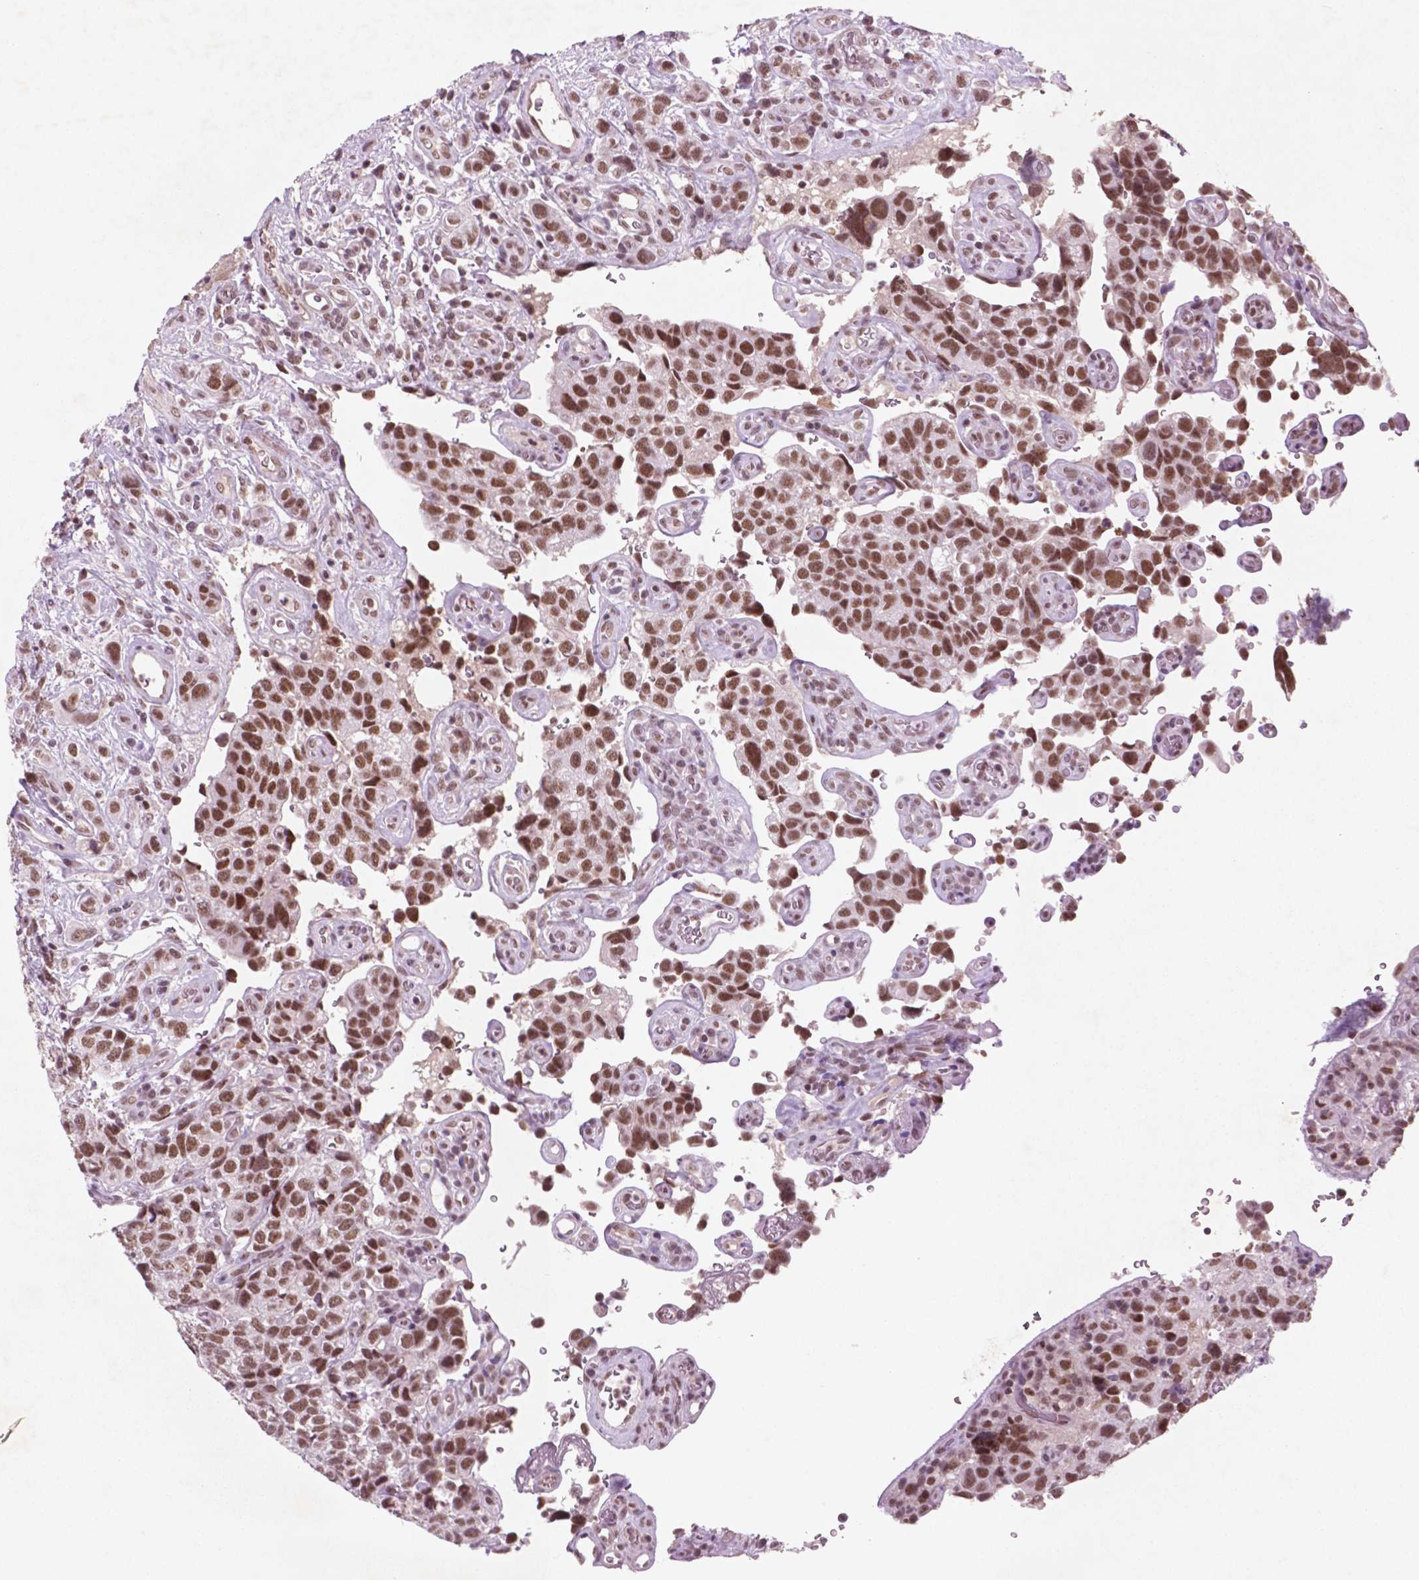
{"staining": {"intensity": "moderate", "quantity": ">75%", "location": "nuclear"}, "tissue": "urothelial cancer", "cell_type": "Tumor cells", "image_type": "cancer", "snomed": [{"axis": "morphology", "description": "Urothelial carcinoma, High grade"}, {"axis": "topography", "description": "Urinary bladder"}], "caption": "Protein expression by immunohistochemistry (IHC) displays moderate nuclear staining in about >75% of tumor cells in urothelial cancer.", "gene": "CTR9", "patient": {"sex": "female", "age": 58}}